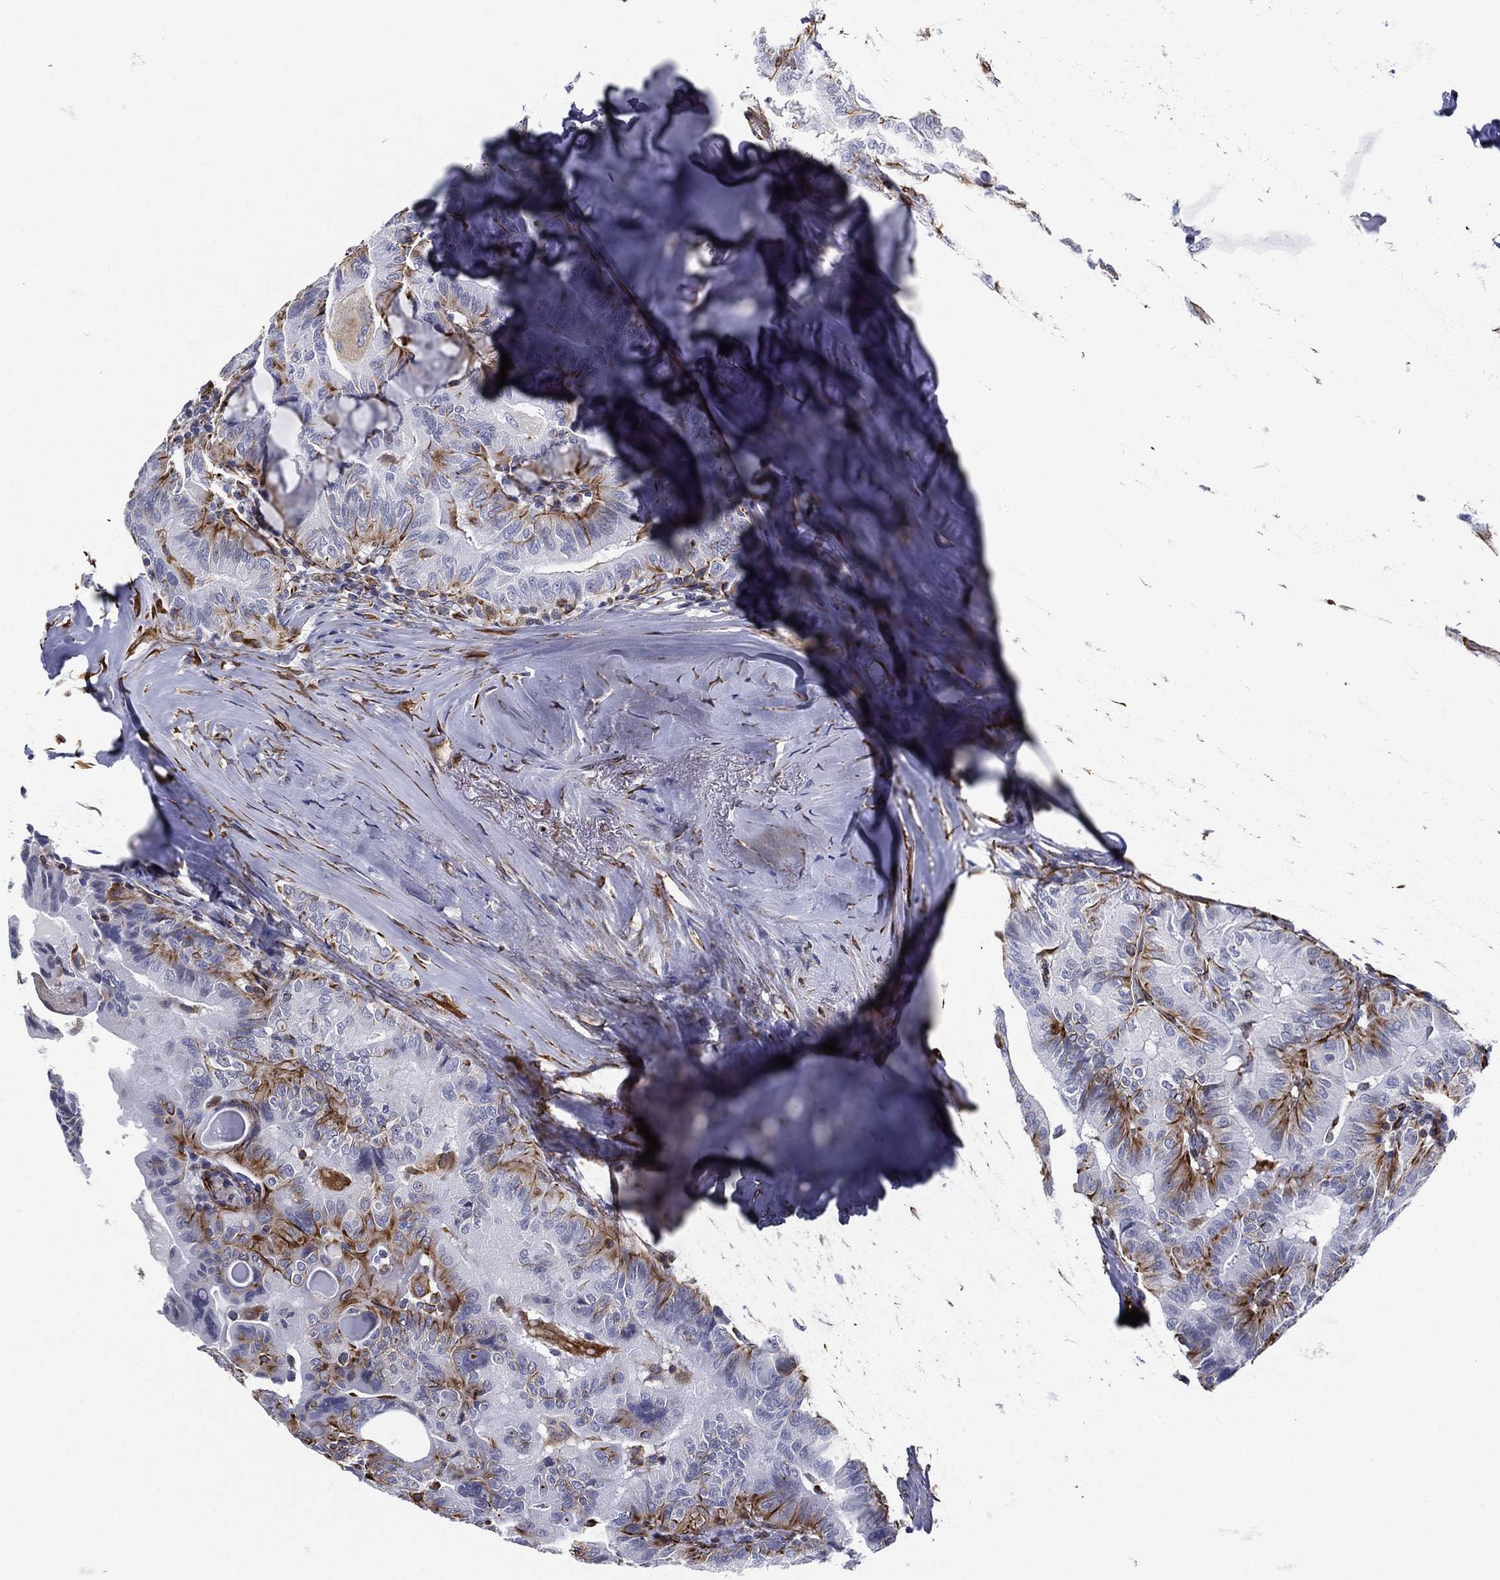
{"staining": {"intensity": "strong", "quantity": "<25%", "location": "cytoplasmic/membranous"}, "tissue": "thyroid cancer", "cell_type": "Tumor cells", "image_type": "cancer", "snomed": [{"axis": "morphology", "description": "Papillary adenocarcinoma, NOS"}, {"axis": "topography", "description": "Thyroid gland"}], "caption": "Papillary adenocarcinoma (thyroid) was stained to show a protein in brown. There is medium levels of strong cytoplasmic/membranous positivity in about <25% of tumor cells. The staining was performed using DAB (3,3'-diaminobenzidine) to visualize the protein expression in brown, while the nuclei were stained in blue with hematoxylin (Magnification: 20x).", "gene": "MAS1", "patient": {"sex": "female", "age": 68}}